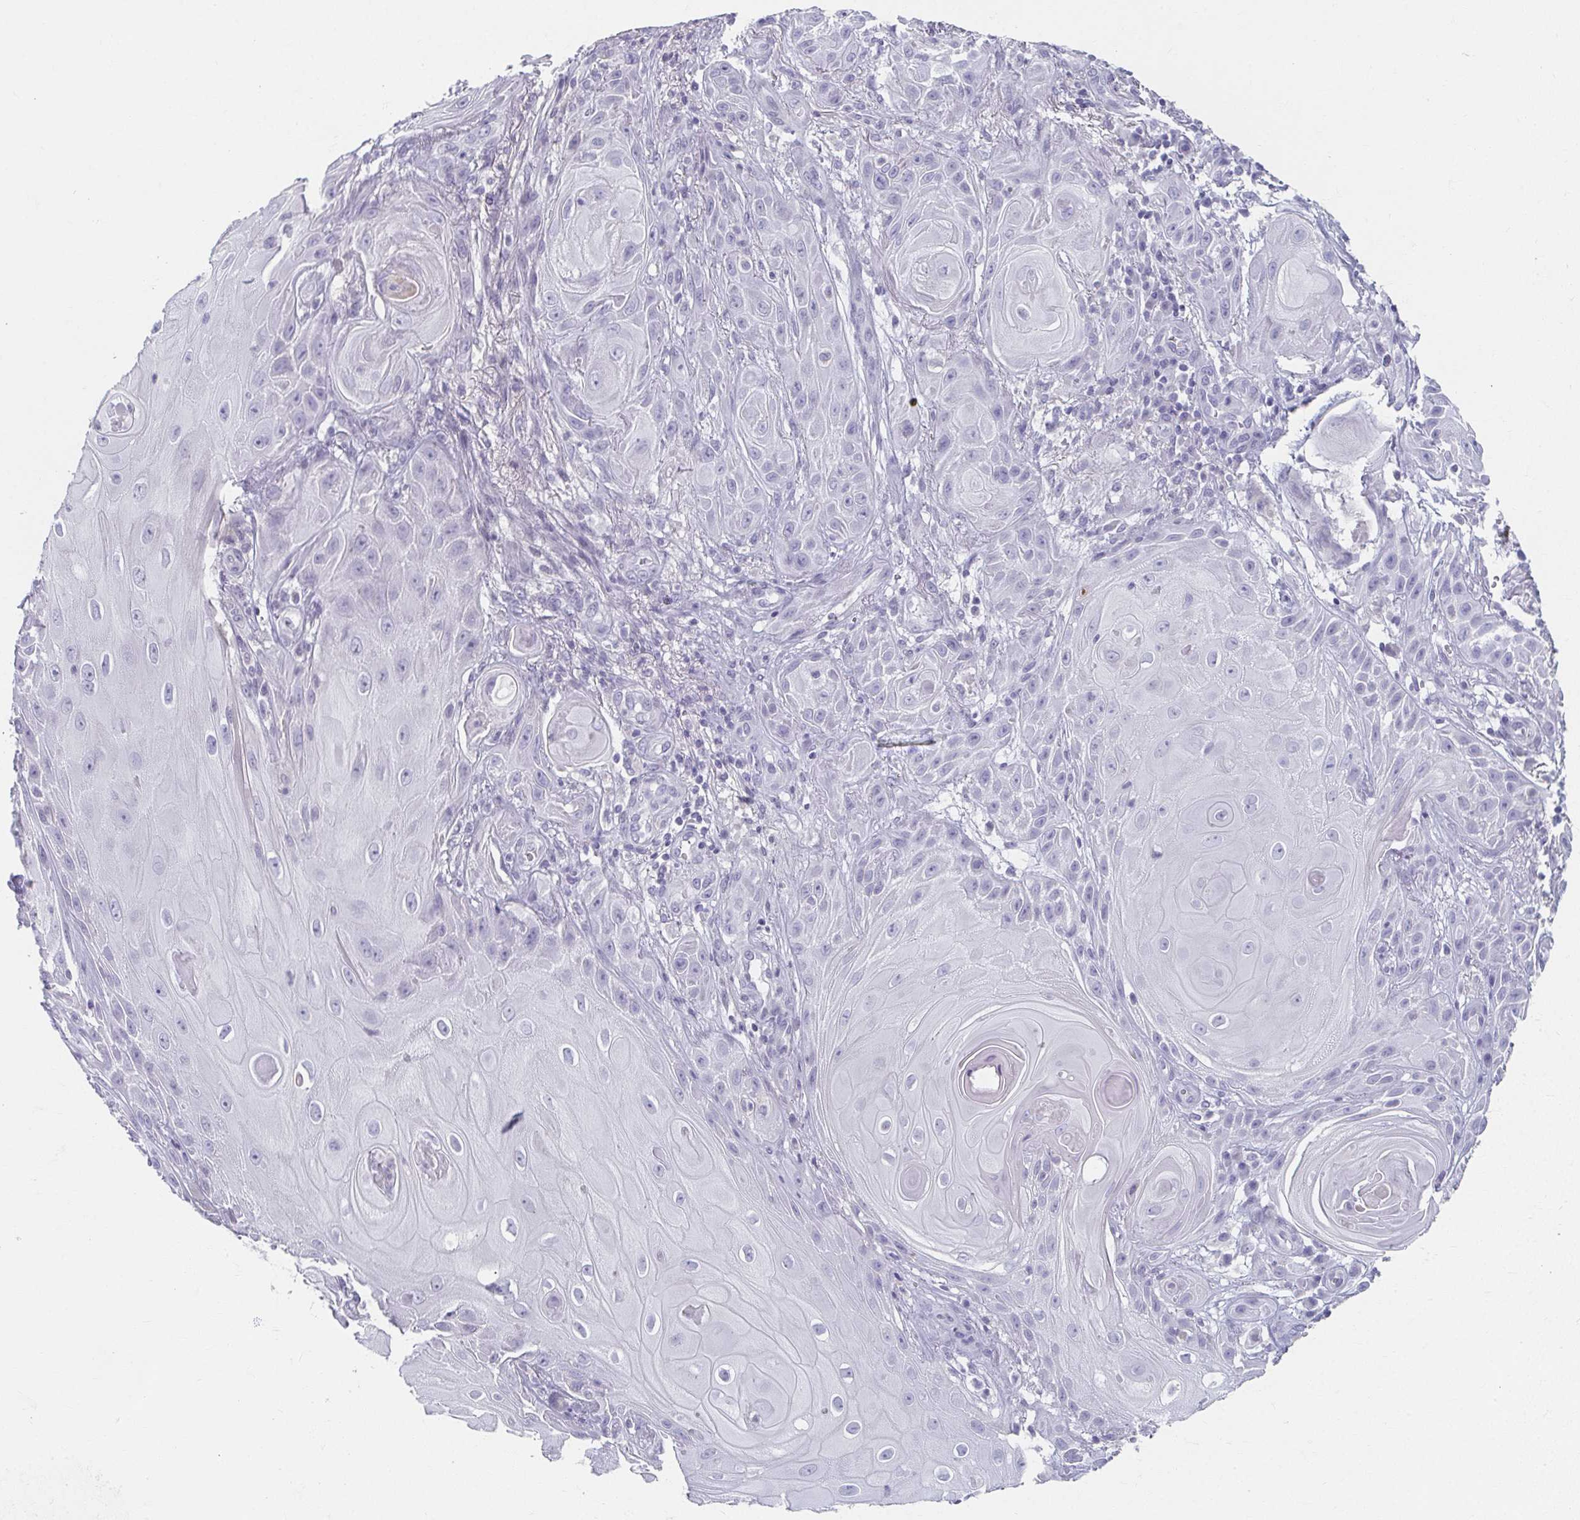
{"staining": {"intensity": "negative", "quantity": "none", "location": "none"}, "tissue": "skin cancer", "cell_type": "Tumor cells", "image_type": "cancer", "snomed": [{"axis": "morphology", "description": "Squamous cell carcinoma, NOS"}, {"axis": "topography", "description": "Skin"}], "caption": "Protein analysis of squamous cell carcinoma (skin) shows no significant positivity in tumor cells.", "gene": "CAMKV", "patient": {"sex": "male", "age": 62}}